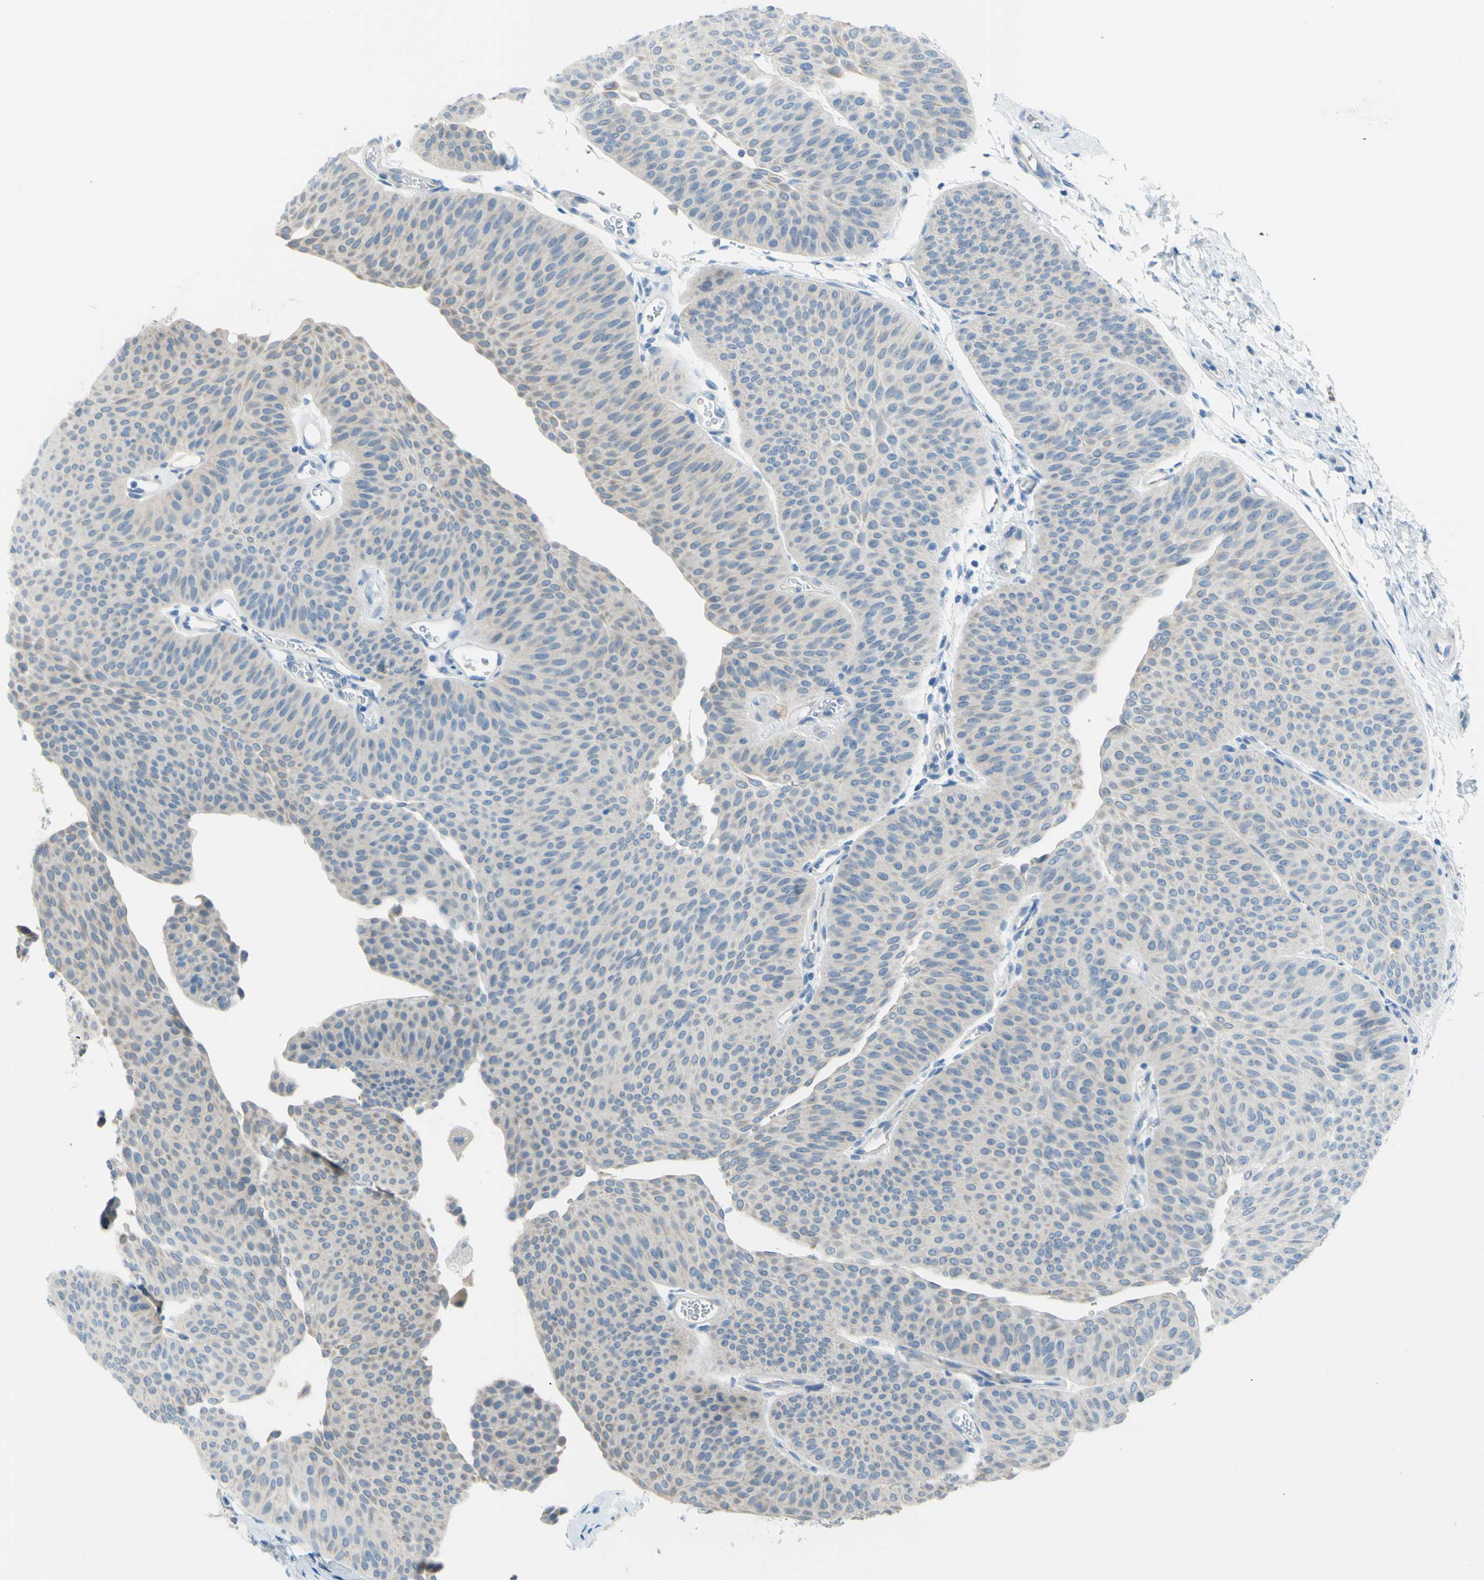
{"staining": {"intensity": "weak", "quantity": ">75%", "location": "cytoplasmic/membranous"}, "tissue": "urothelial cancer", "cell_type": "Tumor cells", "image_type": "cancer", "snomed": [{"axis": "morphology", "description": "Urothelial carcinoma, Low grade"}, {"axis": "topography", "description": "Urinary bladder"}], "caption": "About >75% of tumor cells in human urothelial cancer demonstrate weak cytoplasmic/membranous protein positivity as visualized by brown immunohistochemical staining.", "gene": "SLC1A2", "patient": {"sex": "female", "age": 60}}